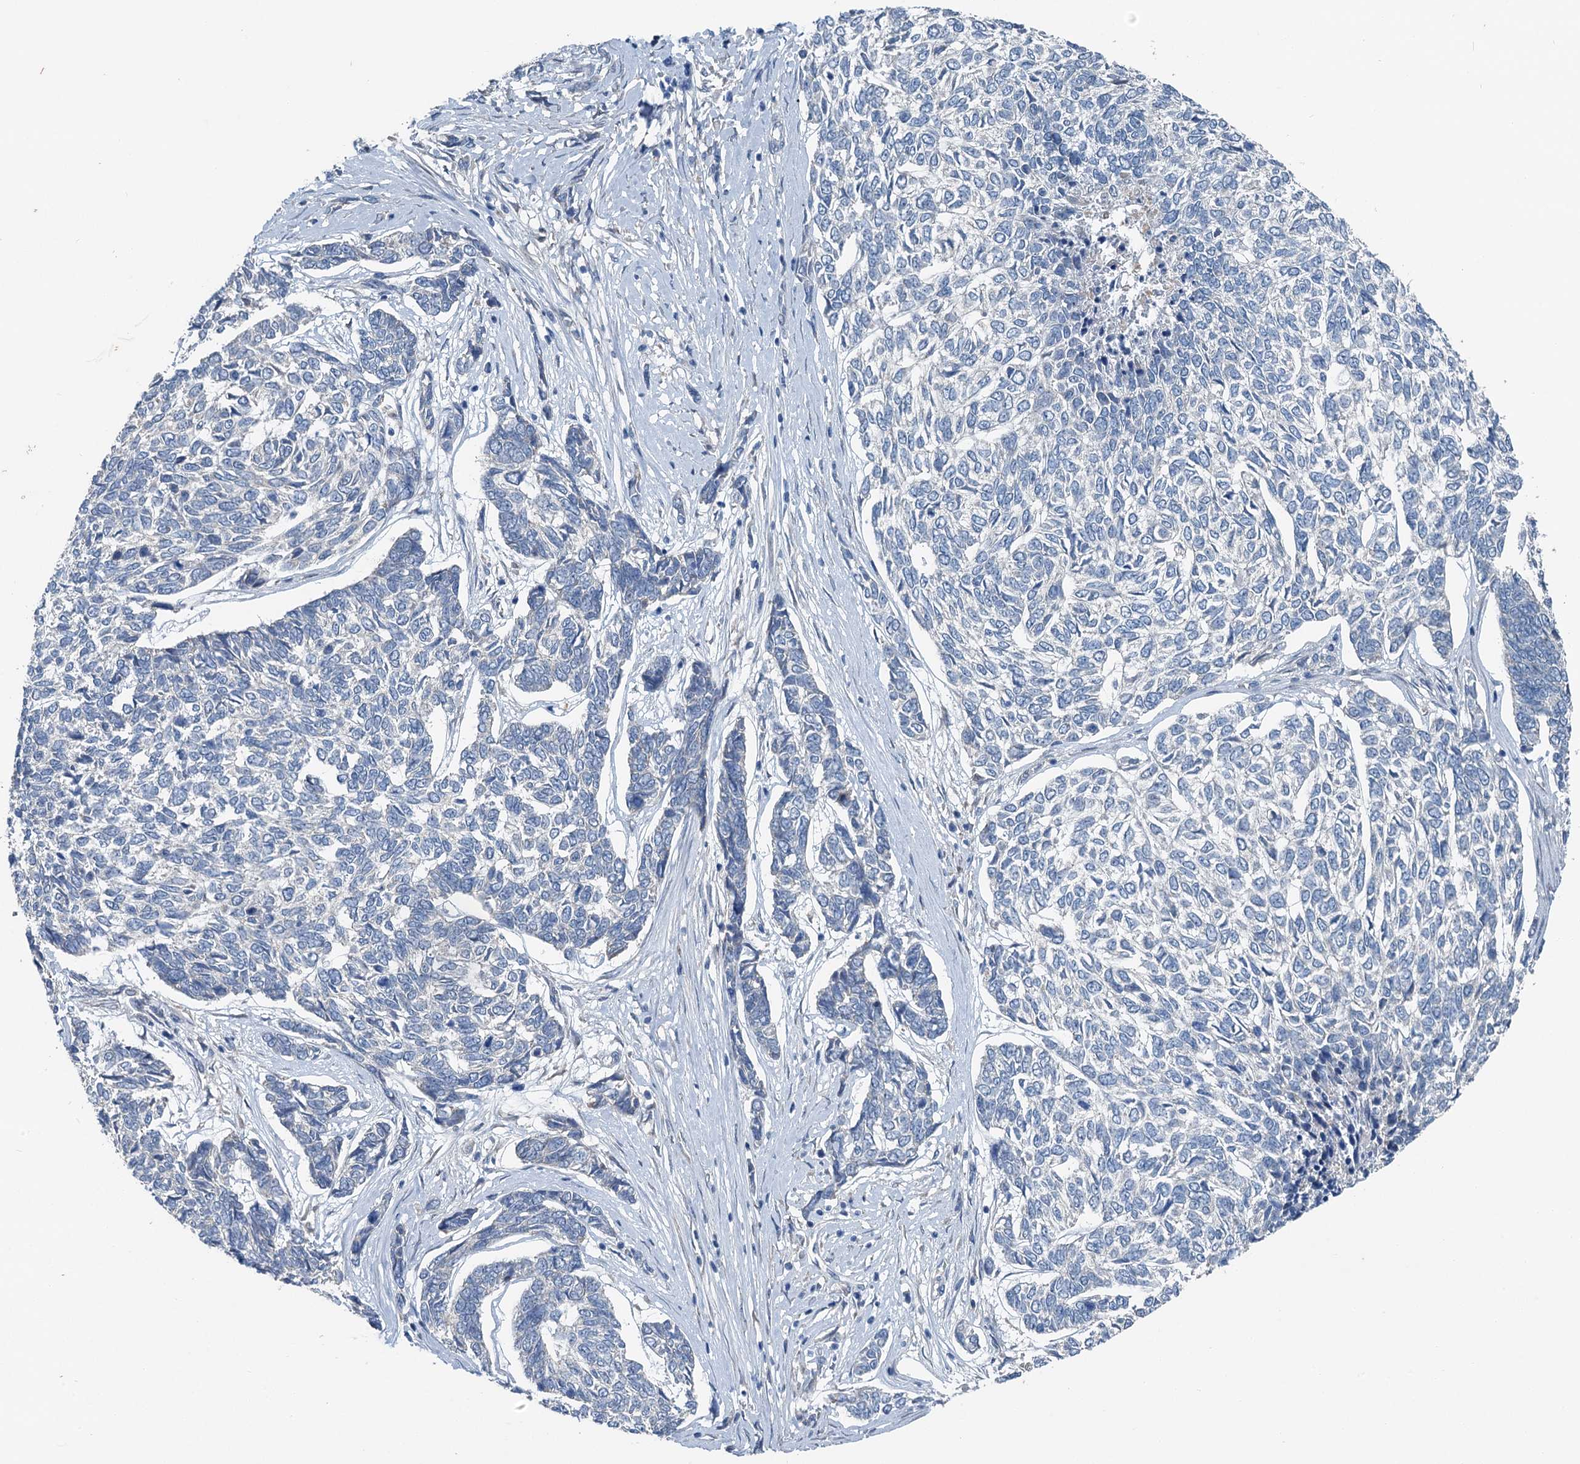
{"staining": {"intensity": "negative", "quantity": "none", "location": "none"}, "tissue": "skin cancer", "cell_type": "Tumor cells", "image_type": "cancer", "snomed": [{"axis": "morphology", "description": "Basal cell carcinoma"}, {"axis": "topography", "description": "Skin"}], "caption": "IHC micrograph of neoplastic tissue: skin basal cell carcinoma stained with DAB reveals no significant protein positivity in tumor cells. (DAB immunohistochemistry (IHC) visualized using brightfield microscopy, high magnification).", "gene": "C6orf120", "patient": {"sex": "female", "age": 65}}